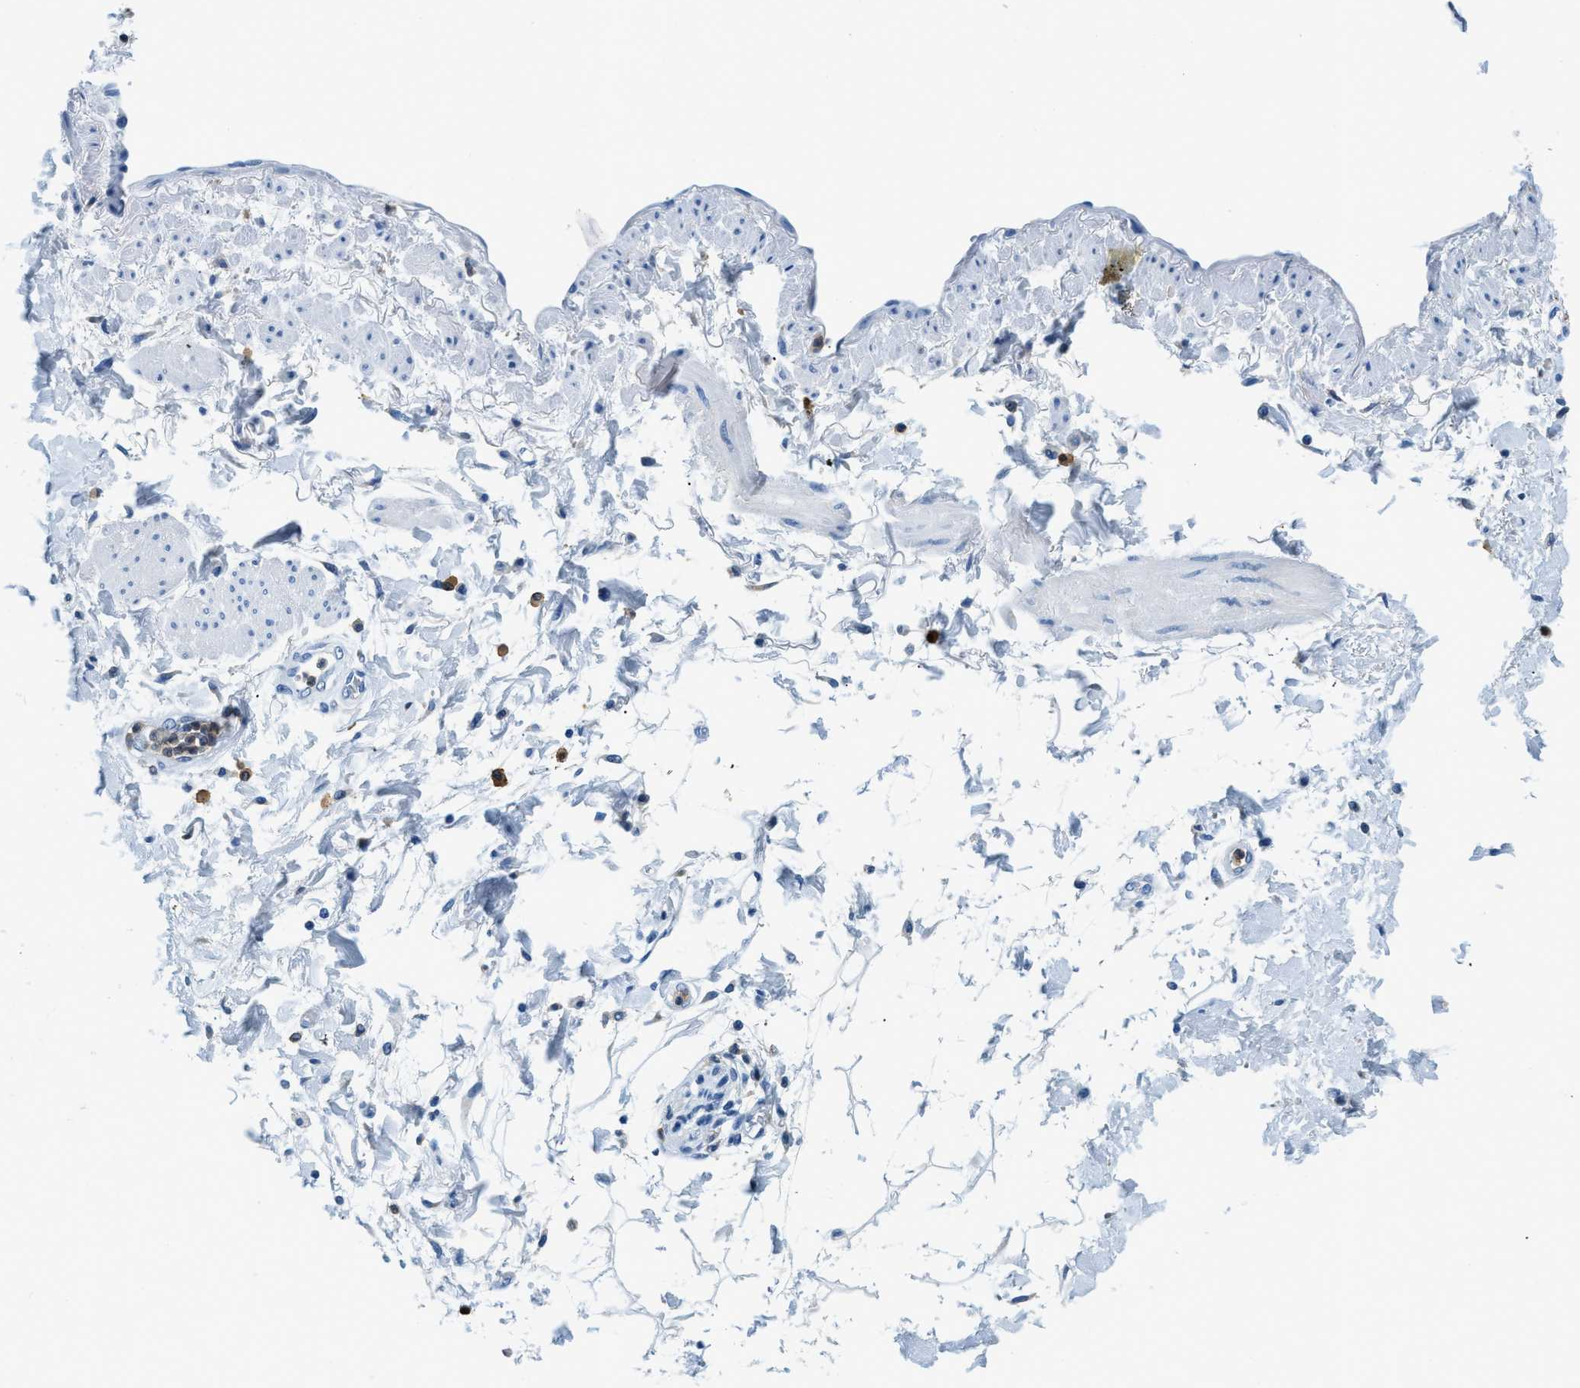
{"staining": {"intensity": "negative", "quantity": "none", "location": "none"}, "tissue": "adipose tissue", "cell_type": "Adipocytes", "image_type": "normal", "snomed": [{"axis": "morphology", "description": "Normal tissue, NOS"}, {"axis": "morphology", "description": "Adenocarcinoma, NOS"}, {"axis": "topography", "description": "Duodenum"}, {"axis": "topography", "description": "Peripheral nerve tissue"}], "caption": "DAB (3,3'-diaminobenzidine) immunohistochemical staining of benign human adipose tissue exhibits no significant staining in adipocytes. The staining is performed using DAB (3,3'-diaminobenzidine) brown chromogen with nuclei counter-stained in using hematoxylin.", "gene": "CAPG", "patient": {"sex": "female", "age": 60}}